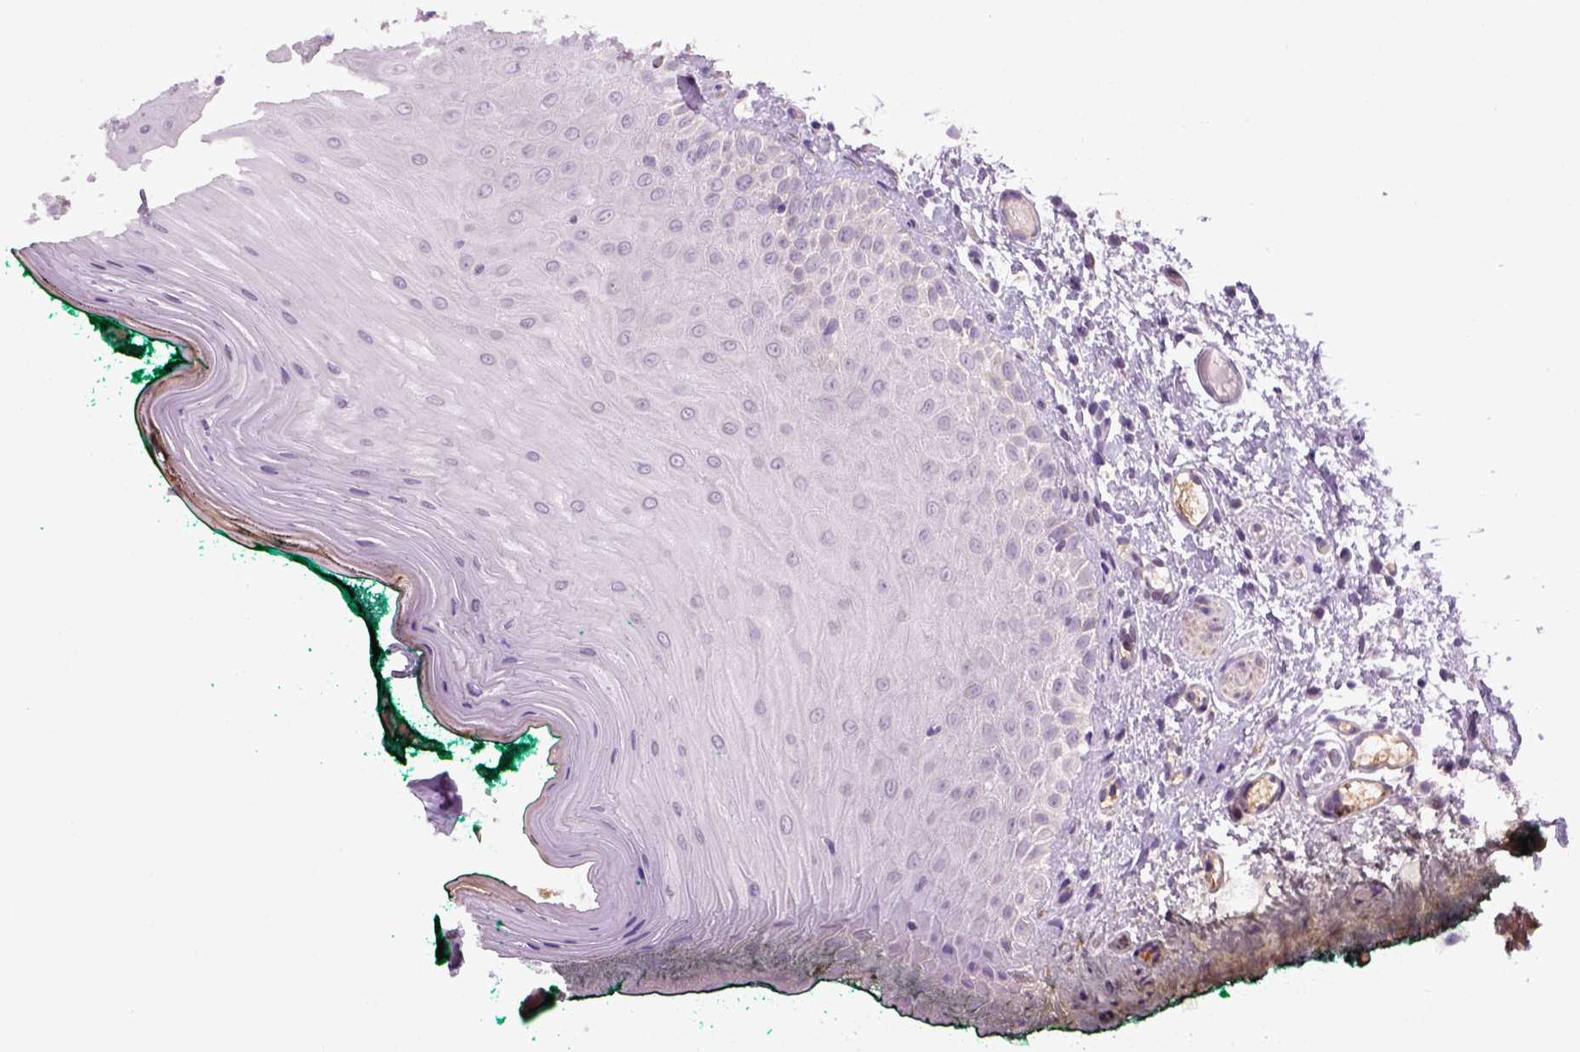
{"staining": {"intensity": "weak", "quantity": "<25%", "location": "cytoplasmic/membranous"}, "tissue": "oral mucosa", "cell_type": "Squamous epithelial cells", "image_type": "normal", "snomed": [{"axis": "morphology", "description": "Normal tissue, NOS"}, {"axis": "topography", "description": "Oral tissue"}], "caption": "An image of oral mucosa stained for a protein displays no brown staining in squamous epithelial cells. The staining is performed using DAB (3,3'-diaminobenzidine) brown chromogen with nuclei counter-stained in using hematoxylin.", "gene": "XK", "patient": {"sex": "female", "age": 83}}